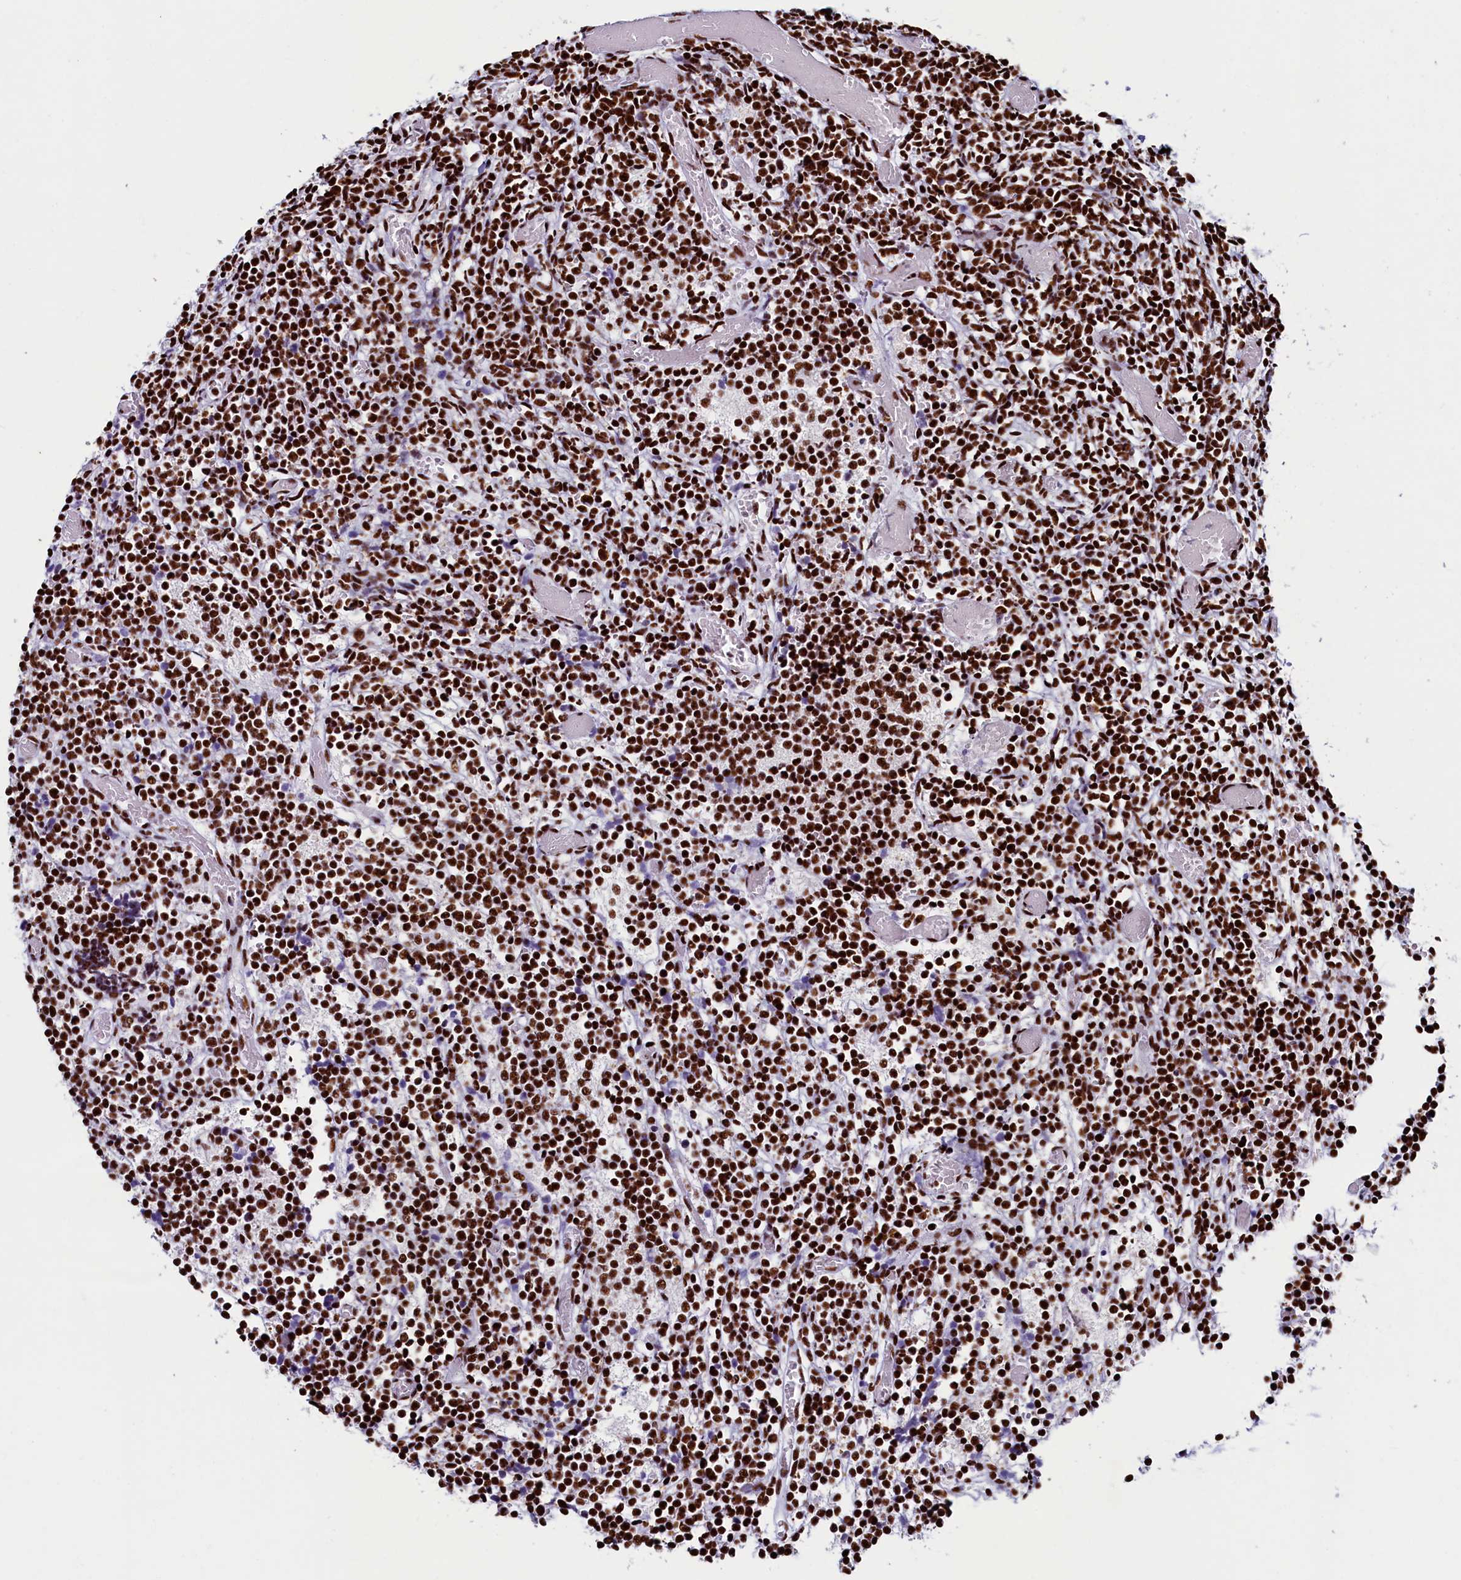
{"staining": {"intensity": "strong", "quantity": ">75%", "location": "nuclear"}, "tissue": "glioma", "cell_type": "Tumor cells", "image_type": "cancer", "snomed": [{"axis": "morphology", "description": "Glioma, malignant, Low grade"}, {"axis": "topography", "description": "Brain"}], "caption": "A brown stain shows strong nuclear expression of a protein in human glioma tumor cells.", "gene": "SRRM2", "patient": {"sex": "female", "age": 1}}